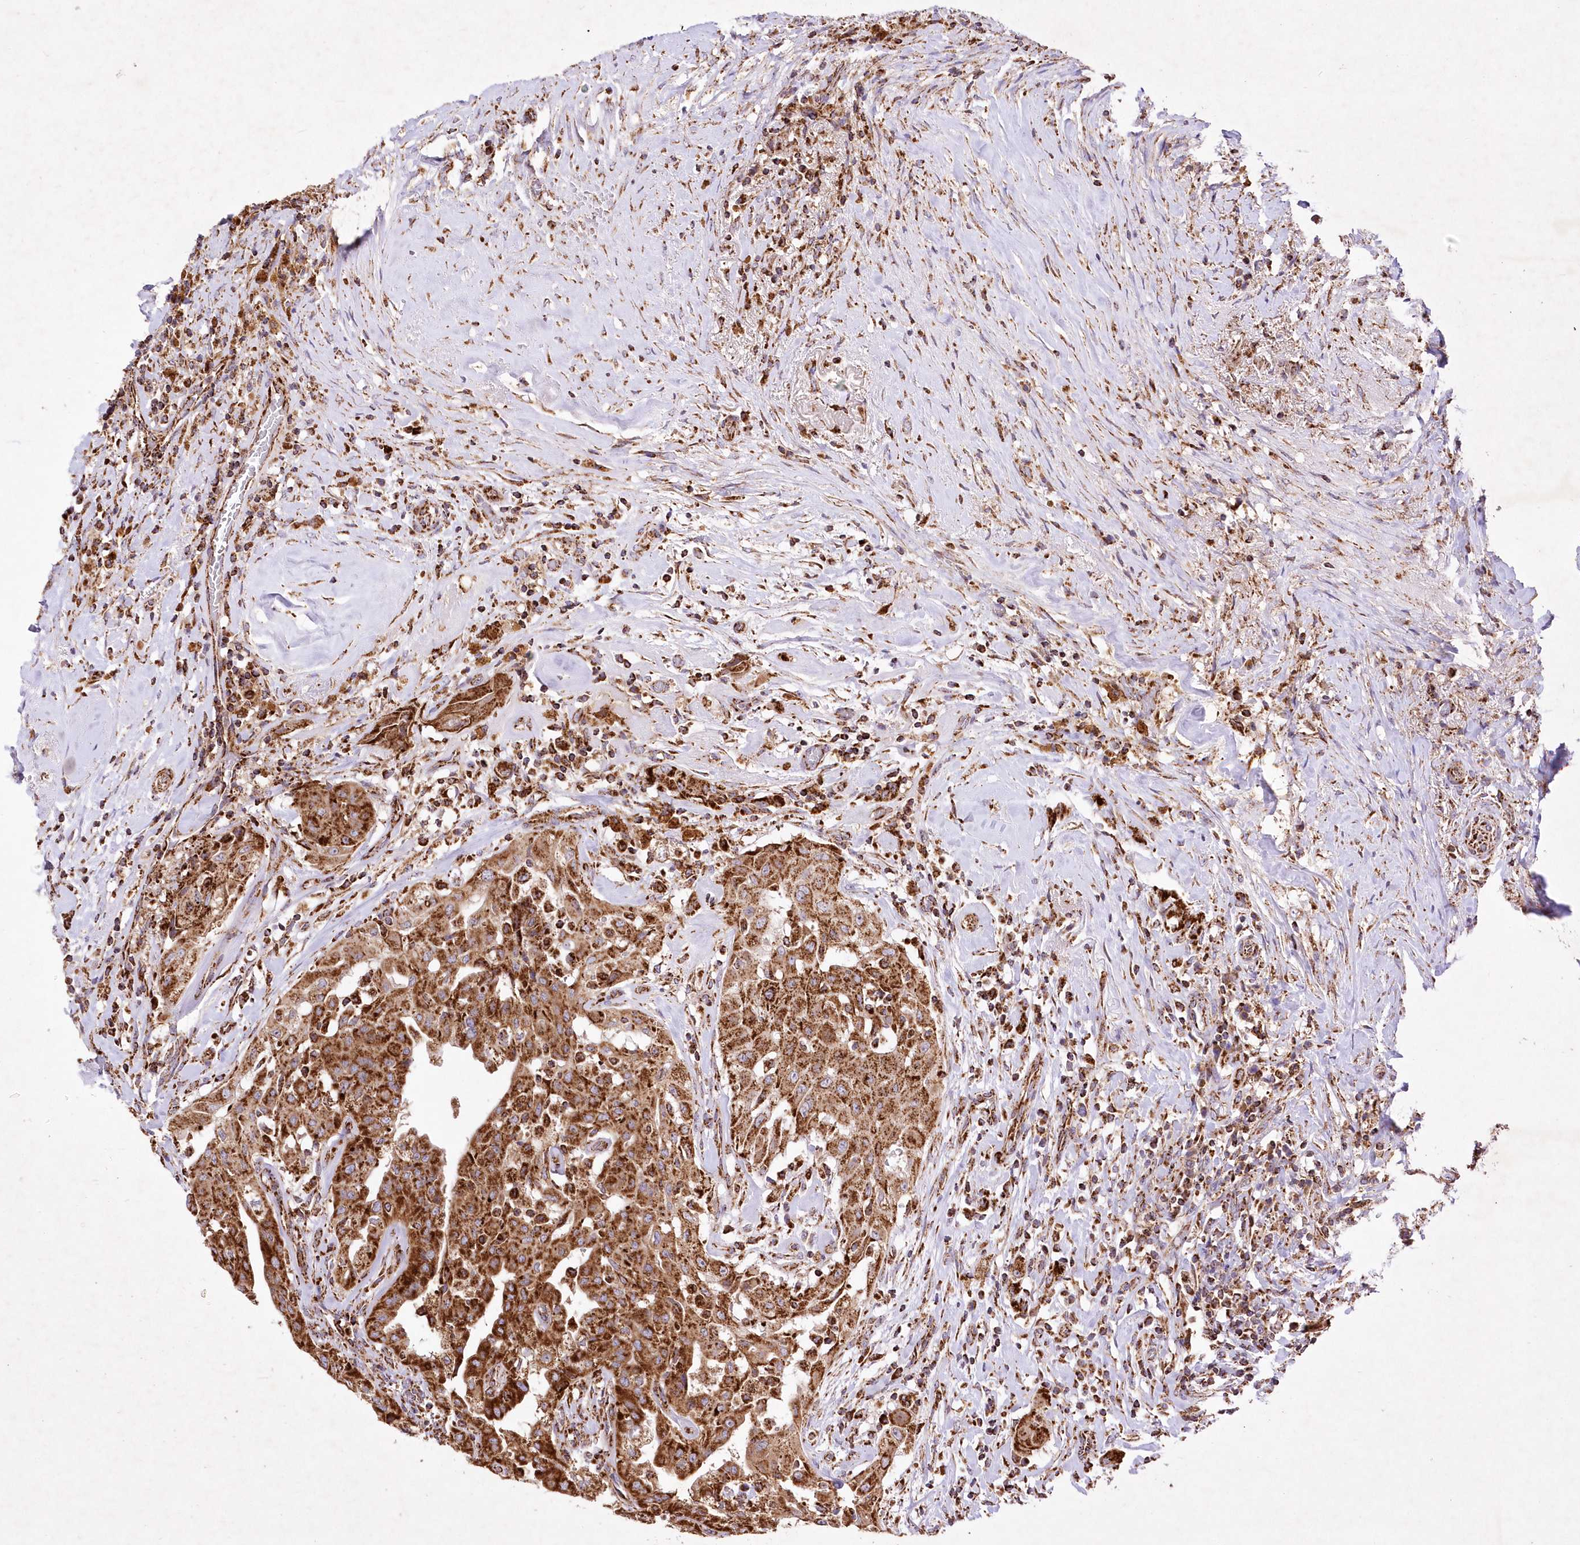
{"staining": {"intensity": "strong", "quantity": ">75%", "location": "cytoplasmic/membranous"}, "tissue": "thyroid cancer", "cell_type": "Tumor cells", "image_type": "cancer", "snomed": [{"axis": "morphology", "description": "Papillary adenocarcinoma, NOS"}, {"axis": "topography", "description": "Thyroid gland"}], "caption": "Immunohistochemistry of human thyroid papillary adenocarcinoma exhibits high levels of strong cytoplasmic/membranous expression in approximately >75% of tumor cells.", "gene": "ASNSD1", "patient": {"sex": "female", "age": 59}}